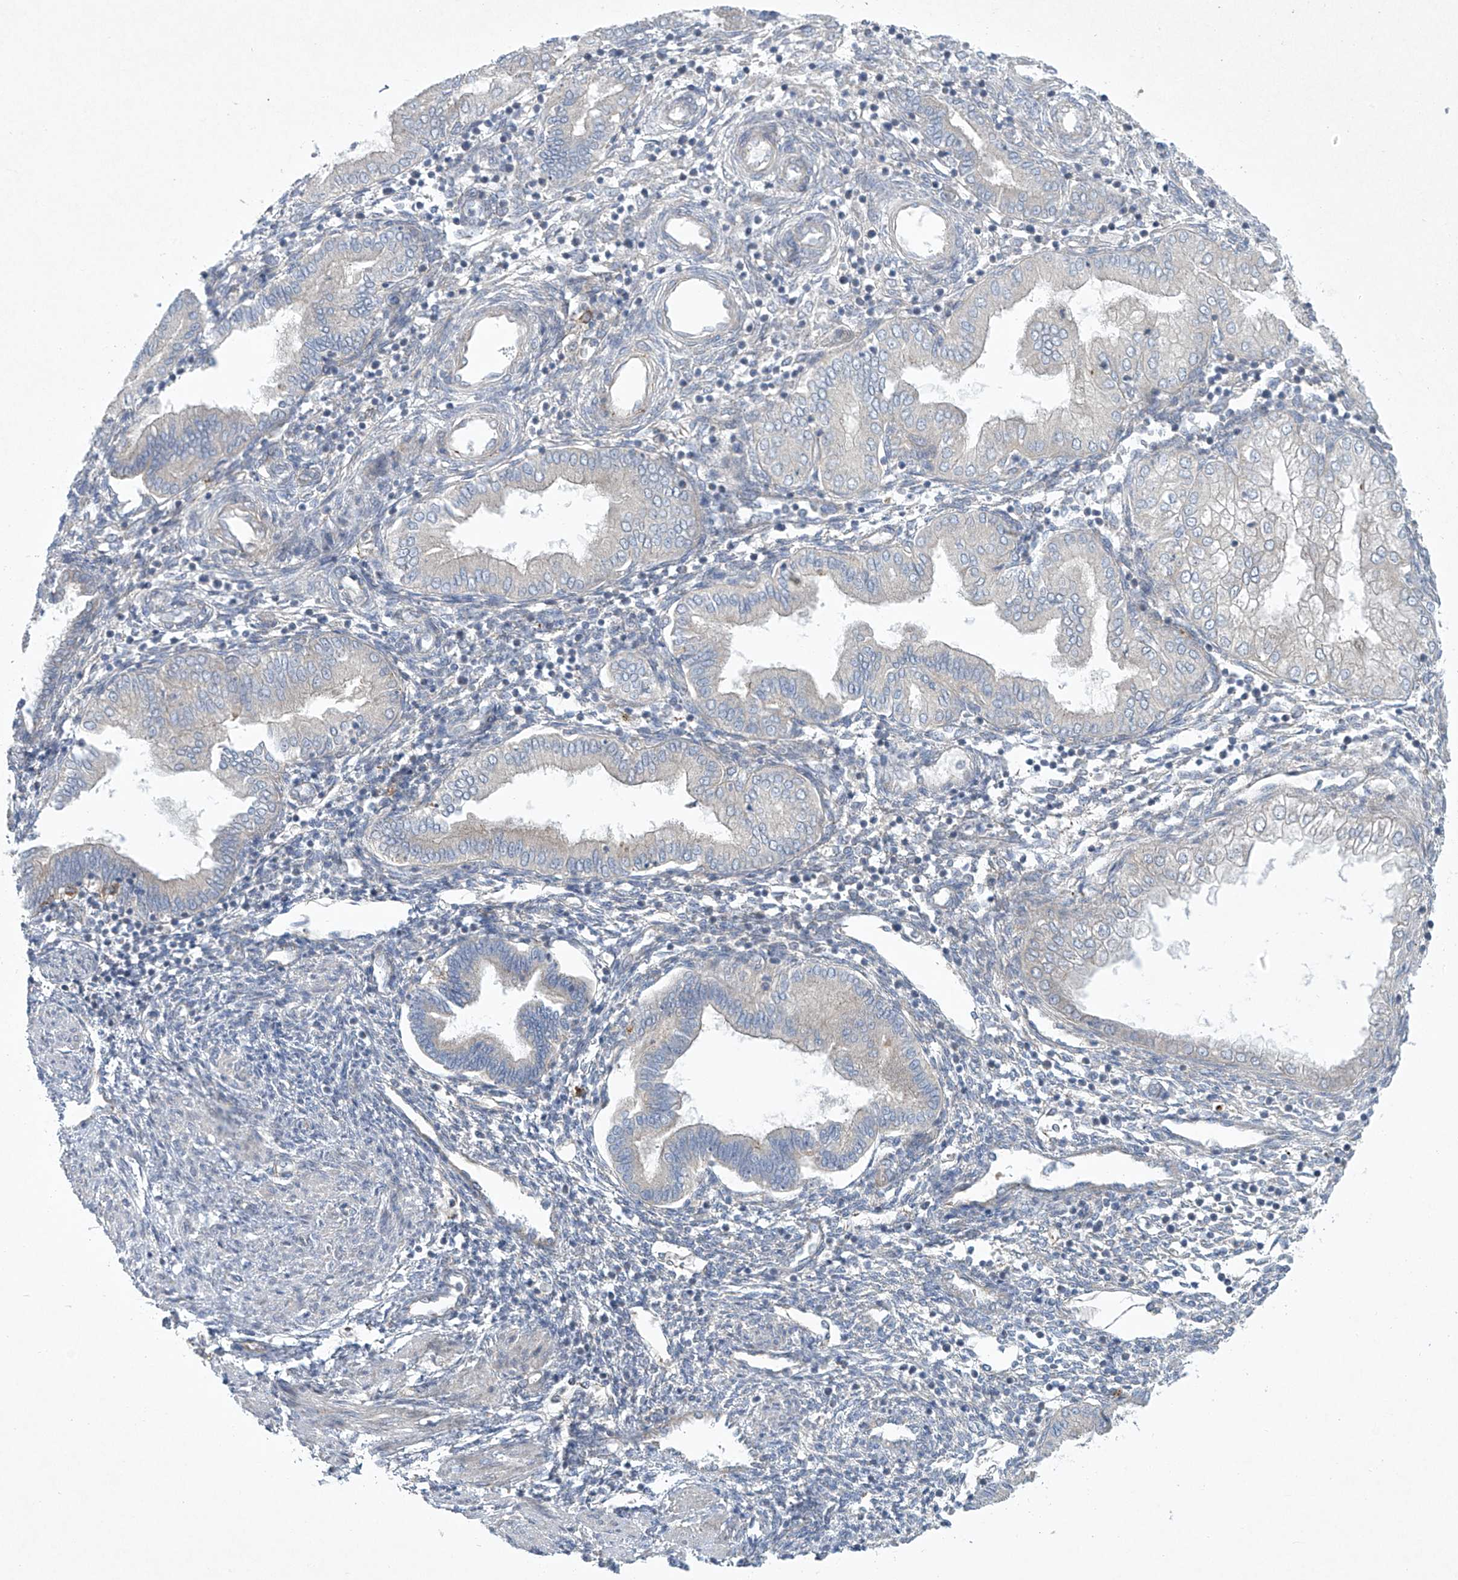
{"staining": {"intensity": "weak", "quantity": "<25%", "location": "cytoplasmic/membranous"}, "tissue": "endometrium", "cell_type": "Cells in endometrial stroma", "image_type": "normal", "snomed": [{"axis": "morphology", "description": "Normal tissue, NOS"}, {"axis": "topography", "description": "Endometrium"}], "caption": "High power microscopy image of an IHC micrograph of normal endometrium, revealing no significant expression in cells in endometrial stroma.", "gene": "TJAP1", "patient": {"sex": "female", "age": 53}}